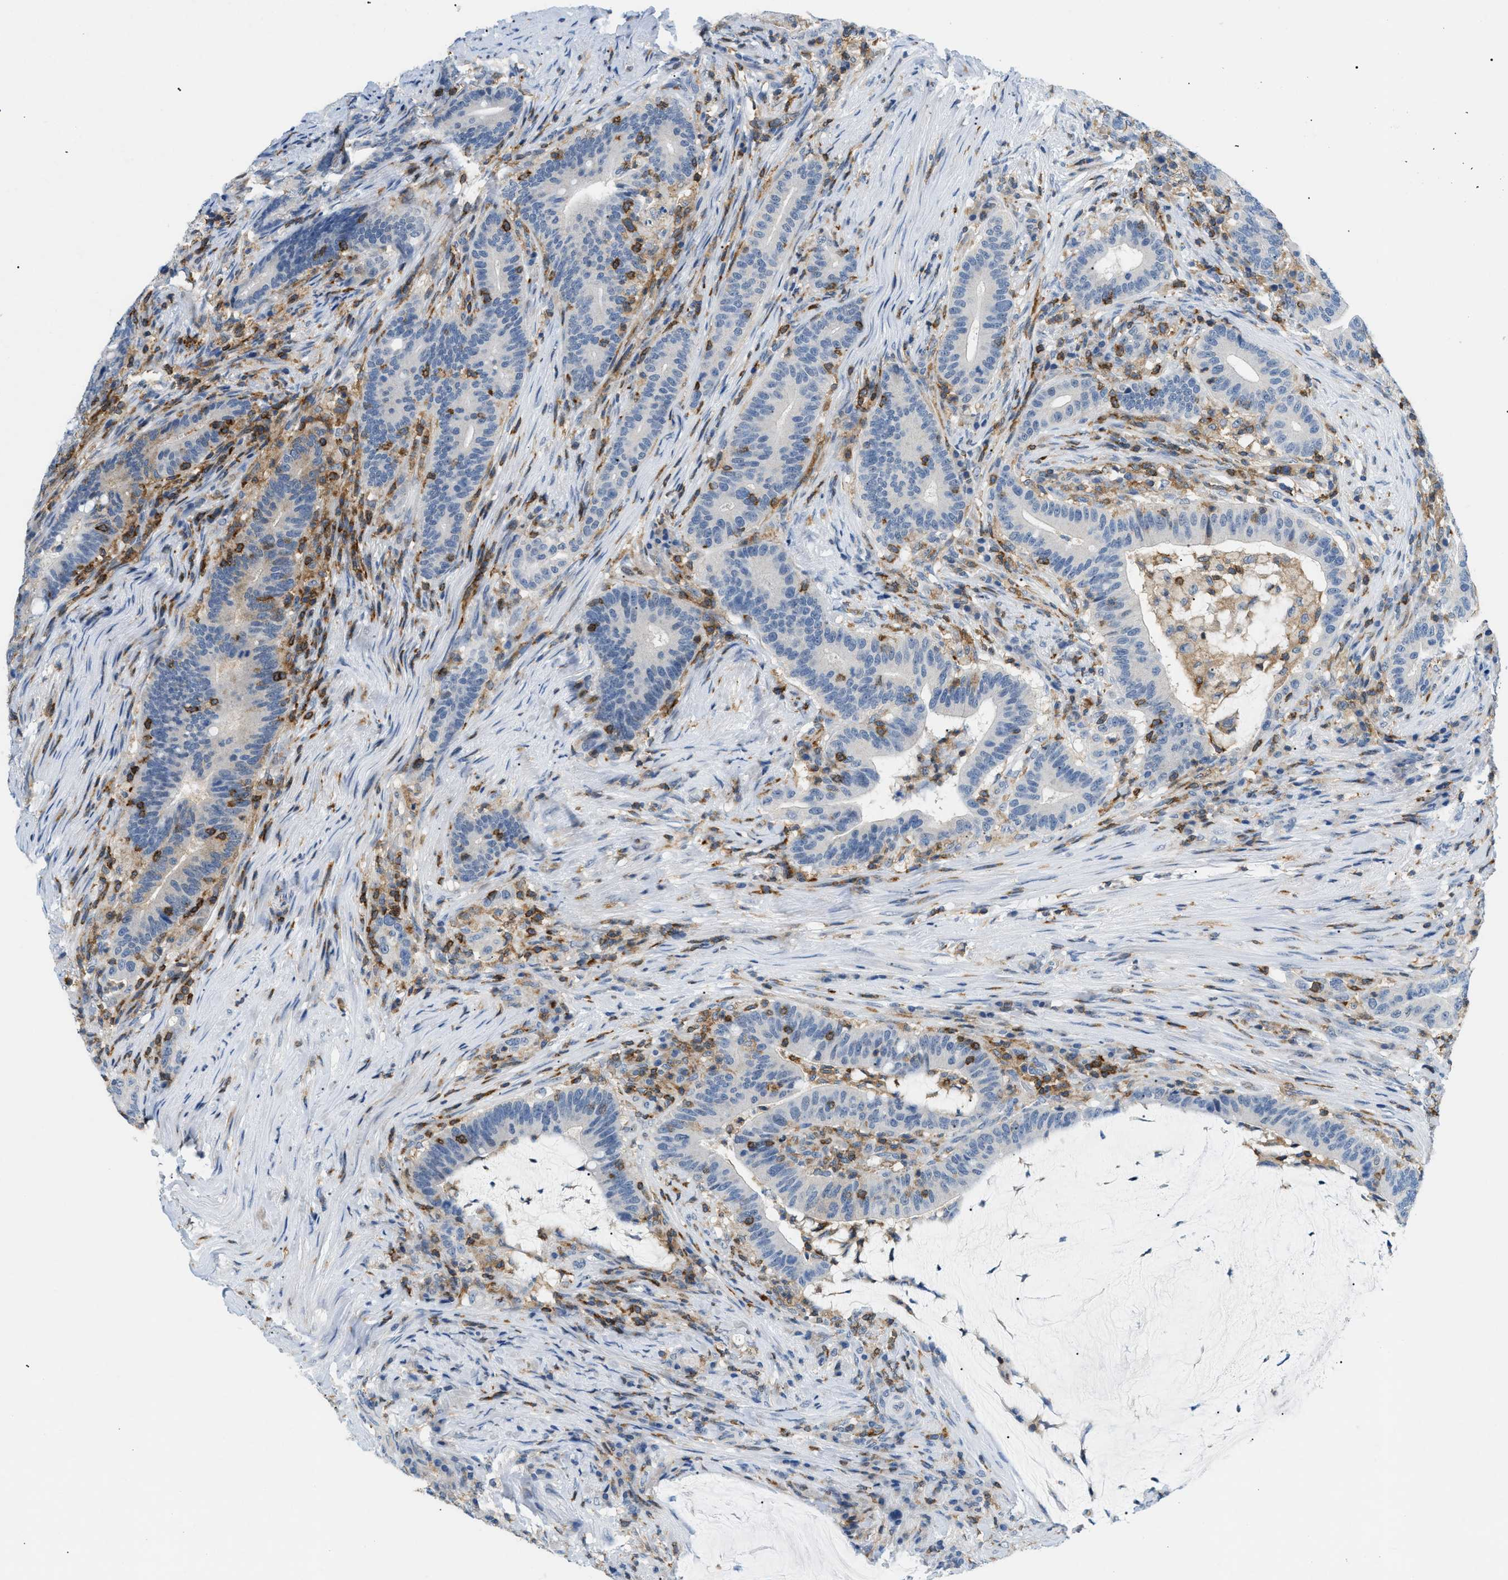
{"staining": {"intensity": "weak", "quantity": "25%-75%", "location": "cytoplasmic/membranous"}, "tissue": "colorectal cancer", "cell_type": "Tumor cells", "image_type": "cancer", "snomed": [{"axis": "morphology", "description": "Normal tissue, NOS"}, {"axis": "morphology", "description": "Adenocarcinoma, NOS"}, {"axis": "topography", "description": "Colon"}], "caption": "Immunohistochemical staining of colorectal cancer (adenocarcinoma) demonstrates weak cytoplasmic/membranous protein expression in approximately 25%-75% of tumor cells.", "gene": "INPP5D", "patient": {"sex": "female", "age": 66}}